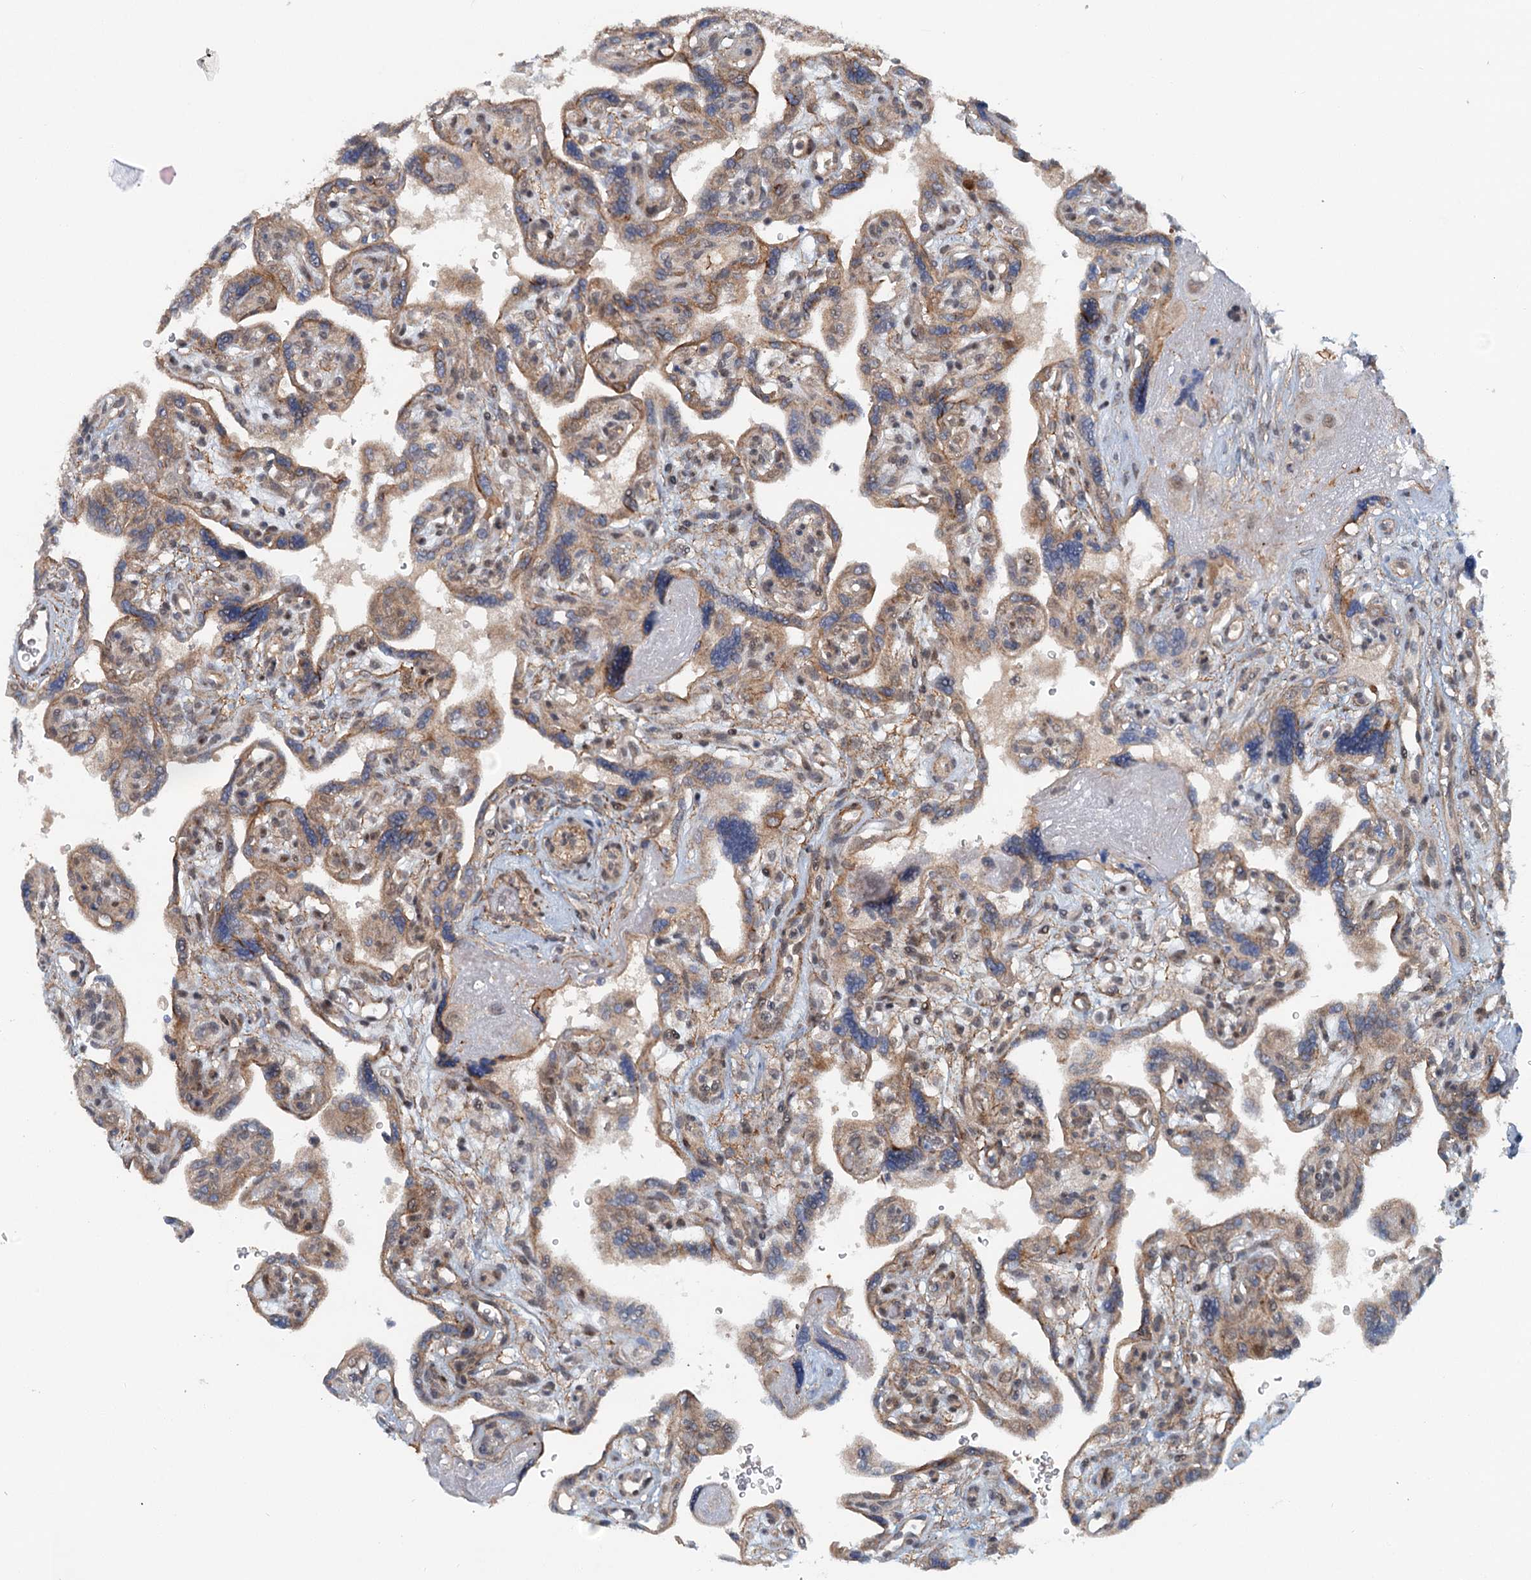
{"staining": {"intensity": "weak", "quantity": "25%-75%", "location": "cytoplasmic/membranous"}, "tissue": "placenta", "cell_type": "Trophoblastic cells", "image_type": "normal", "snomed": [{"axis": "morphology", "description": "Normal tissue, NOS"}, {"axis": "topography", "description": "Placenta"}], "caption": "A histopathology image of placenta stained for a protein reveals weak cytoplasmic/membranous brown staining in trophoblastic cells.", "gene": "TAS2R42", "patient": {"sex": "female", "age": 39}}